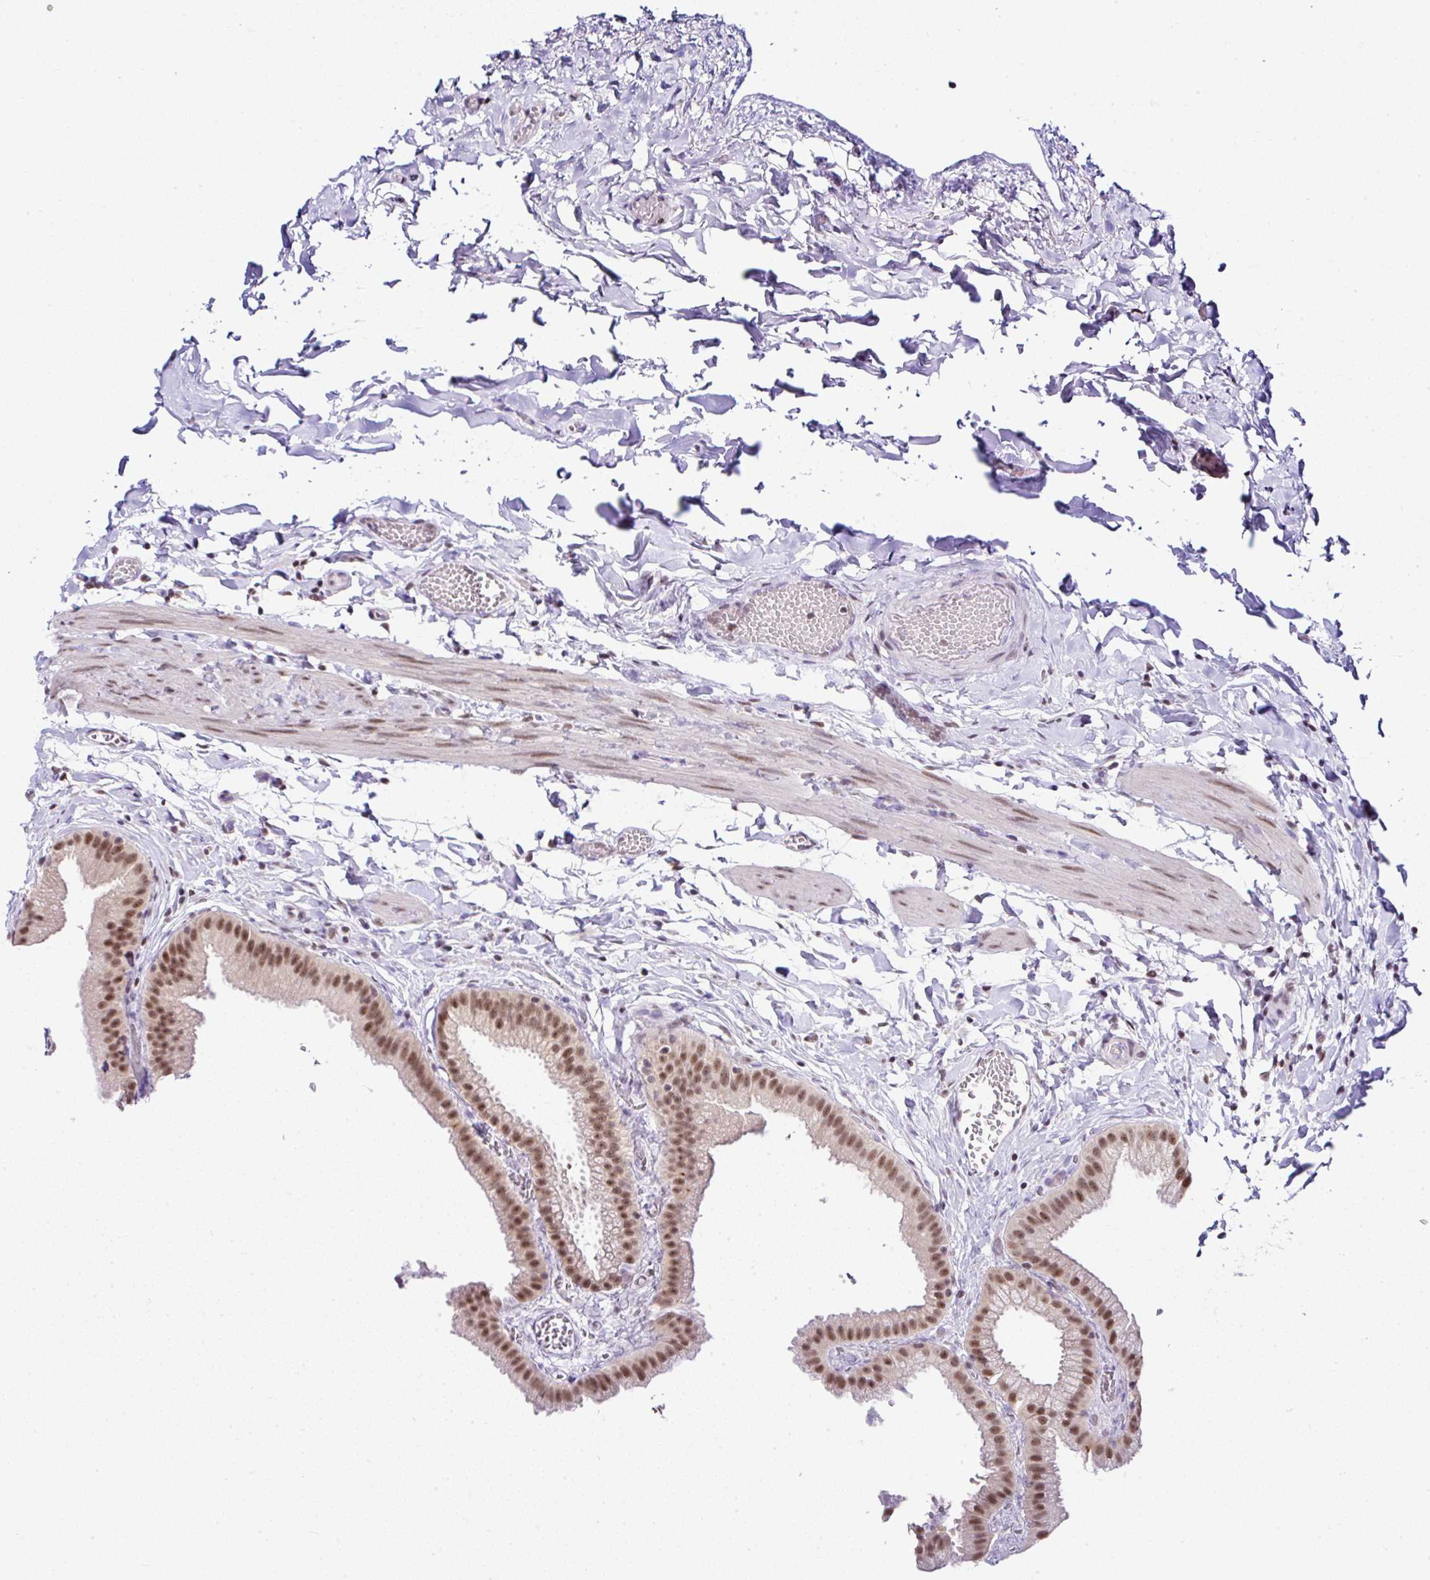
{"staining": {"intensity": "moderate", "quantity": ">75%", "location": "nuclear"}, "tissue": "gallbladder", "cell_type": "Glandular cells", "image_type": "normal", "snomed": [{"axis": "morphology", "description": "Normal tissue, NOS"}, {"axis": "topography", "description": "Gallbladder"}], "caption": "Glandular cells demonstrate moderate nuclear expression in approximately >75% of cells in benign gallbladder. (IHC, brightfield microscopy, high magnification).", "gene": "PTPN2", "patient": {"sex": "female", "age": 63}}